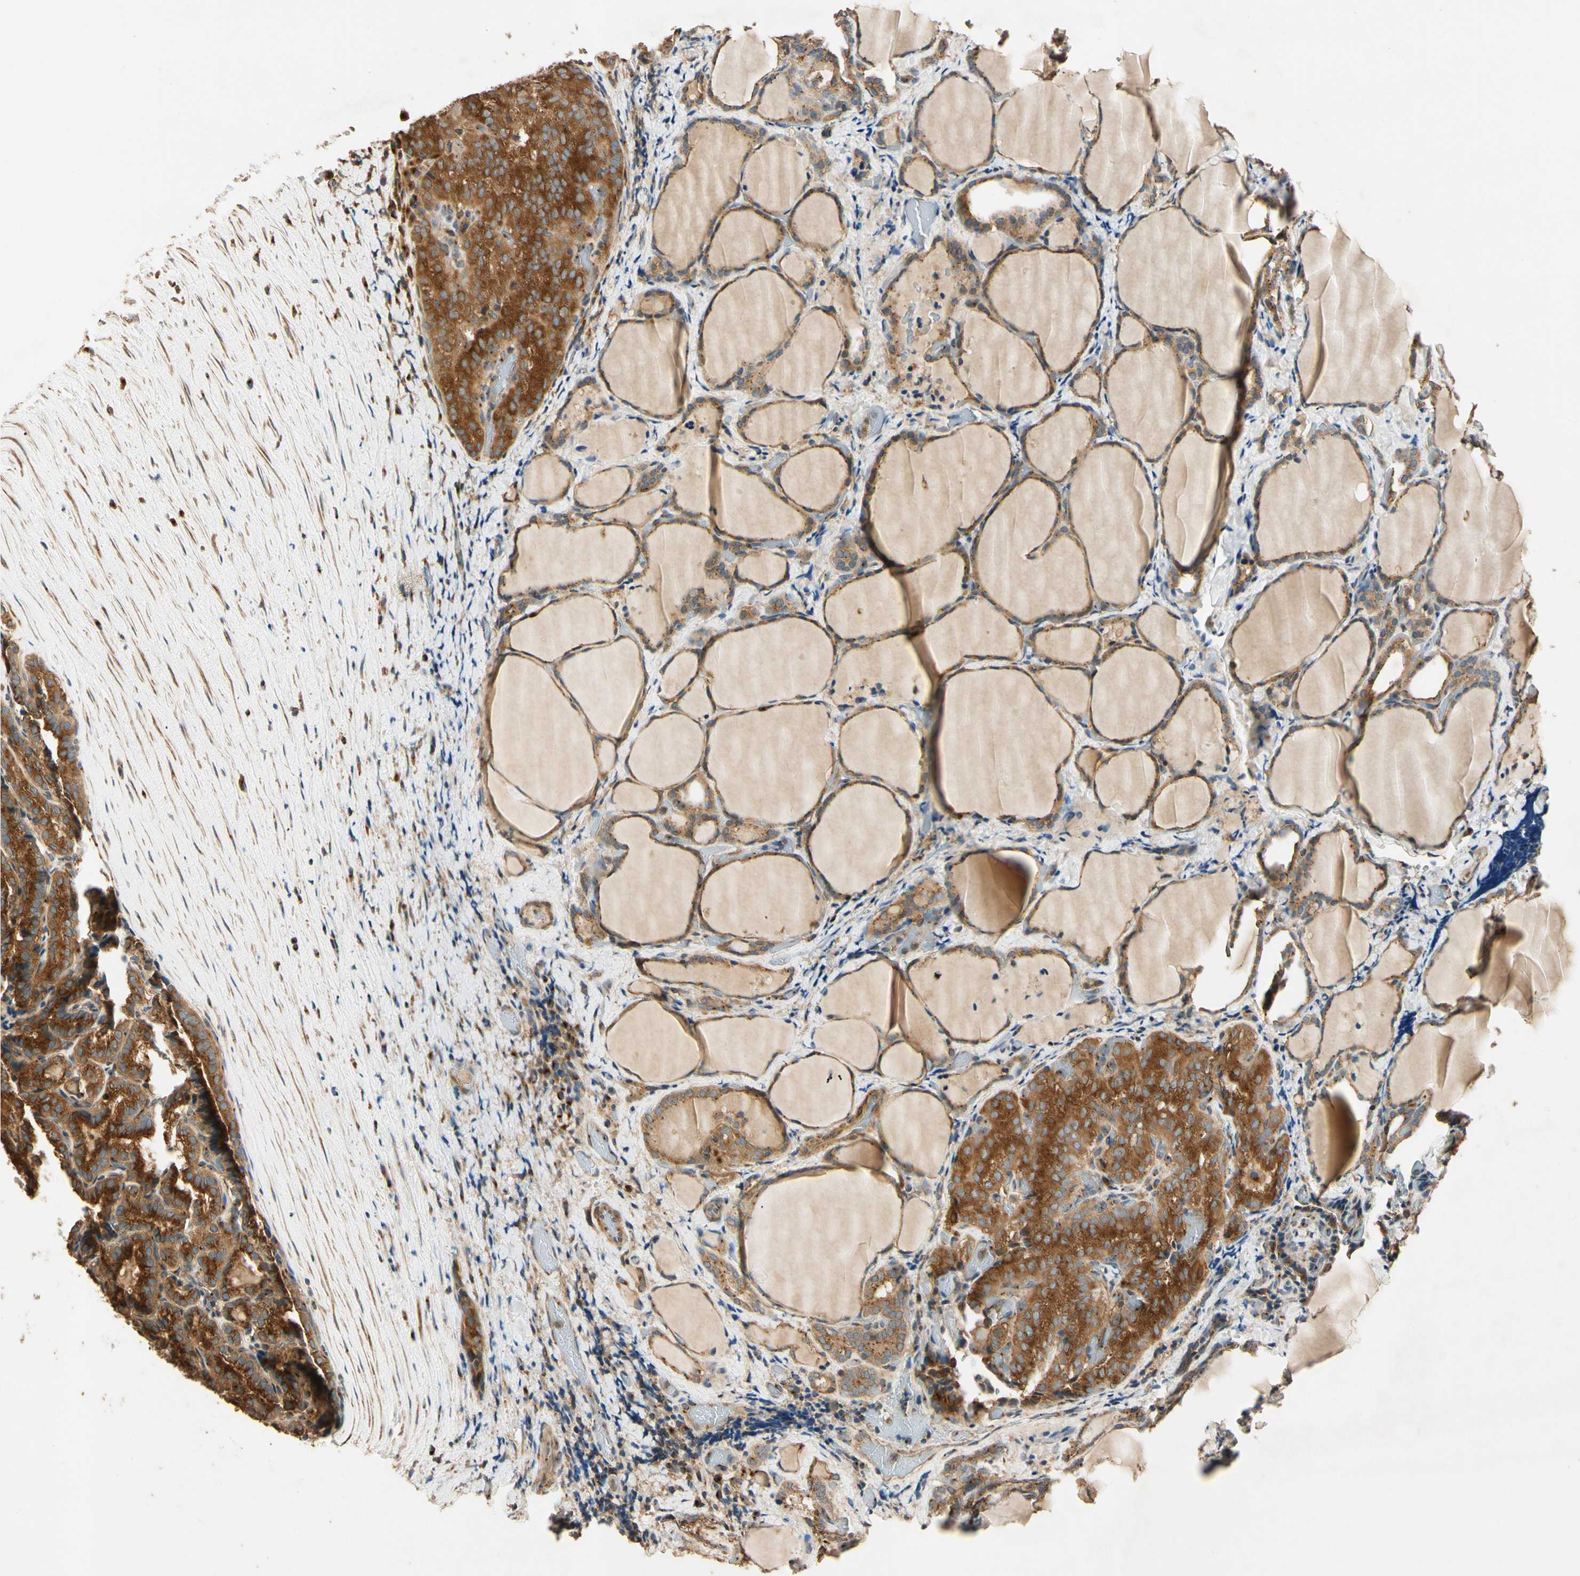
{"staining": {"intensity": "strong", "quantity": ">75%", "location": "cytoplasmic/membranous"}, "tissue": "thyroid cancer", "cell_type": "Tumor cells", "image_type": "cancer", "snomed": [{"axis": "morphology", "description": "Normal tissue, NOS"}, {"axis": "morphology", "description": "Papillary adenocarcinoma, NOS"}, {"axis": "topography", "description": "Thyroid gland"}], "caption": "Thyroid cancer (papillary adenocarcinoma) stained with a protein marker reveals strong staining in tumor cells.", "gene": "AKAP9", "patient": {"sex": "female", "age": 30}}